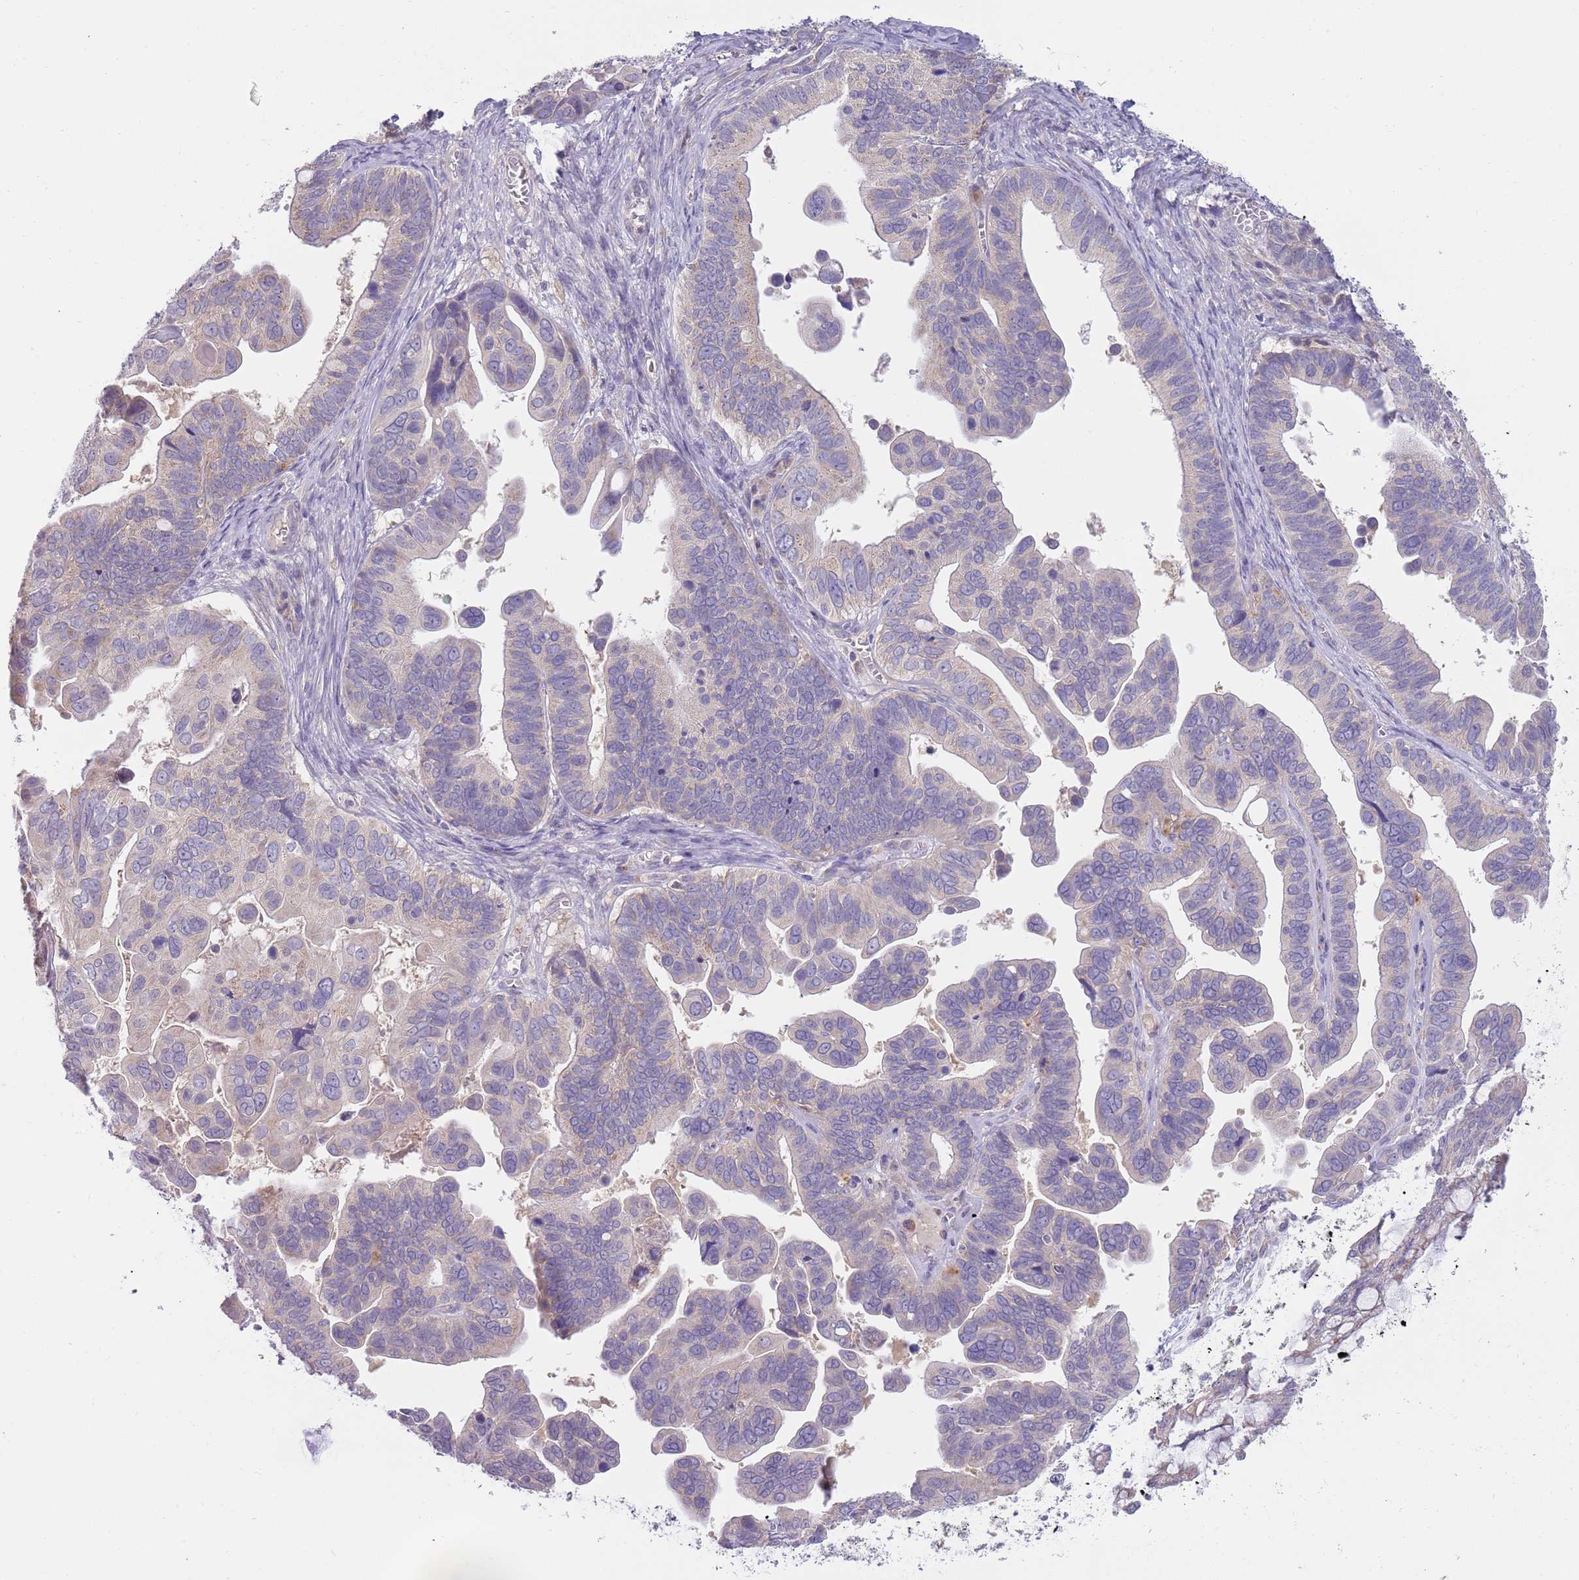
{"staining": {"intensity": "negative", "quantity": "none", "location": "none"}, "tissue": "ovarian cancer", "cell_type": "Tumor cells", "image_type": "cancer", "snomed": [{"axis": "morphology", "description": "Cystadenocarcinoma, serous, NOS"}, {"axis": "topography", "description": "Ovary"}], "caption": "Ovarian cancer (serous cystadenocarcinoma) stained for a protein using IHC shows no positivity tumor cells.", "gene": "SKOR2", "patient": {"sex": "female", "age": 56}}